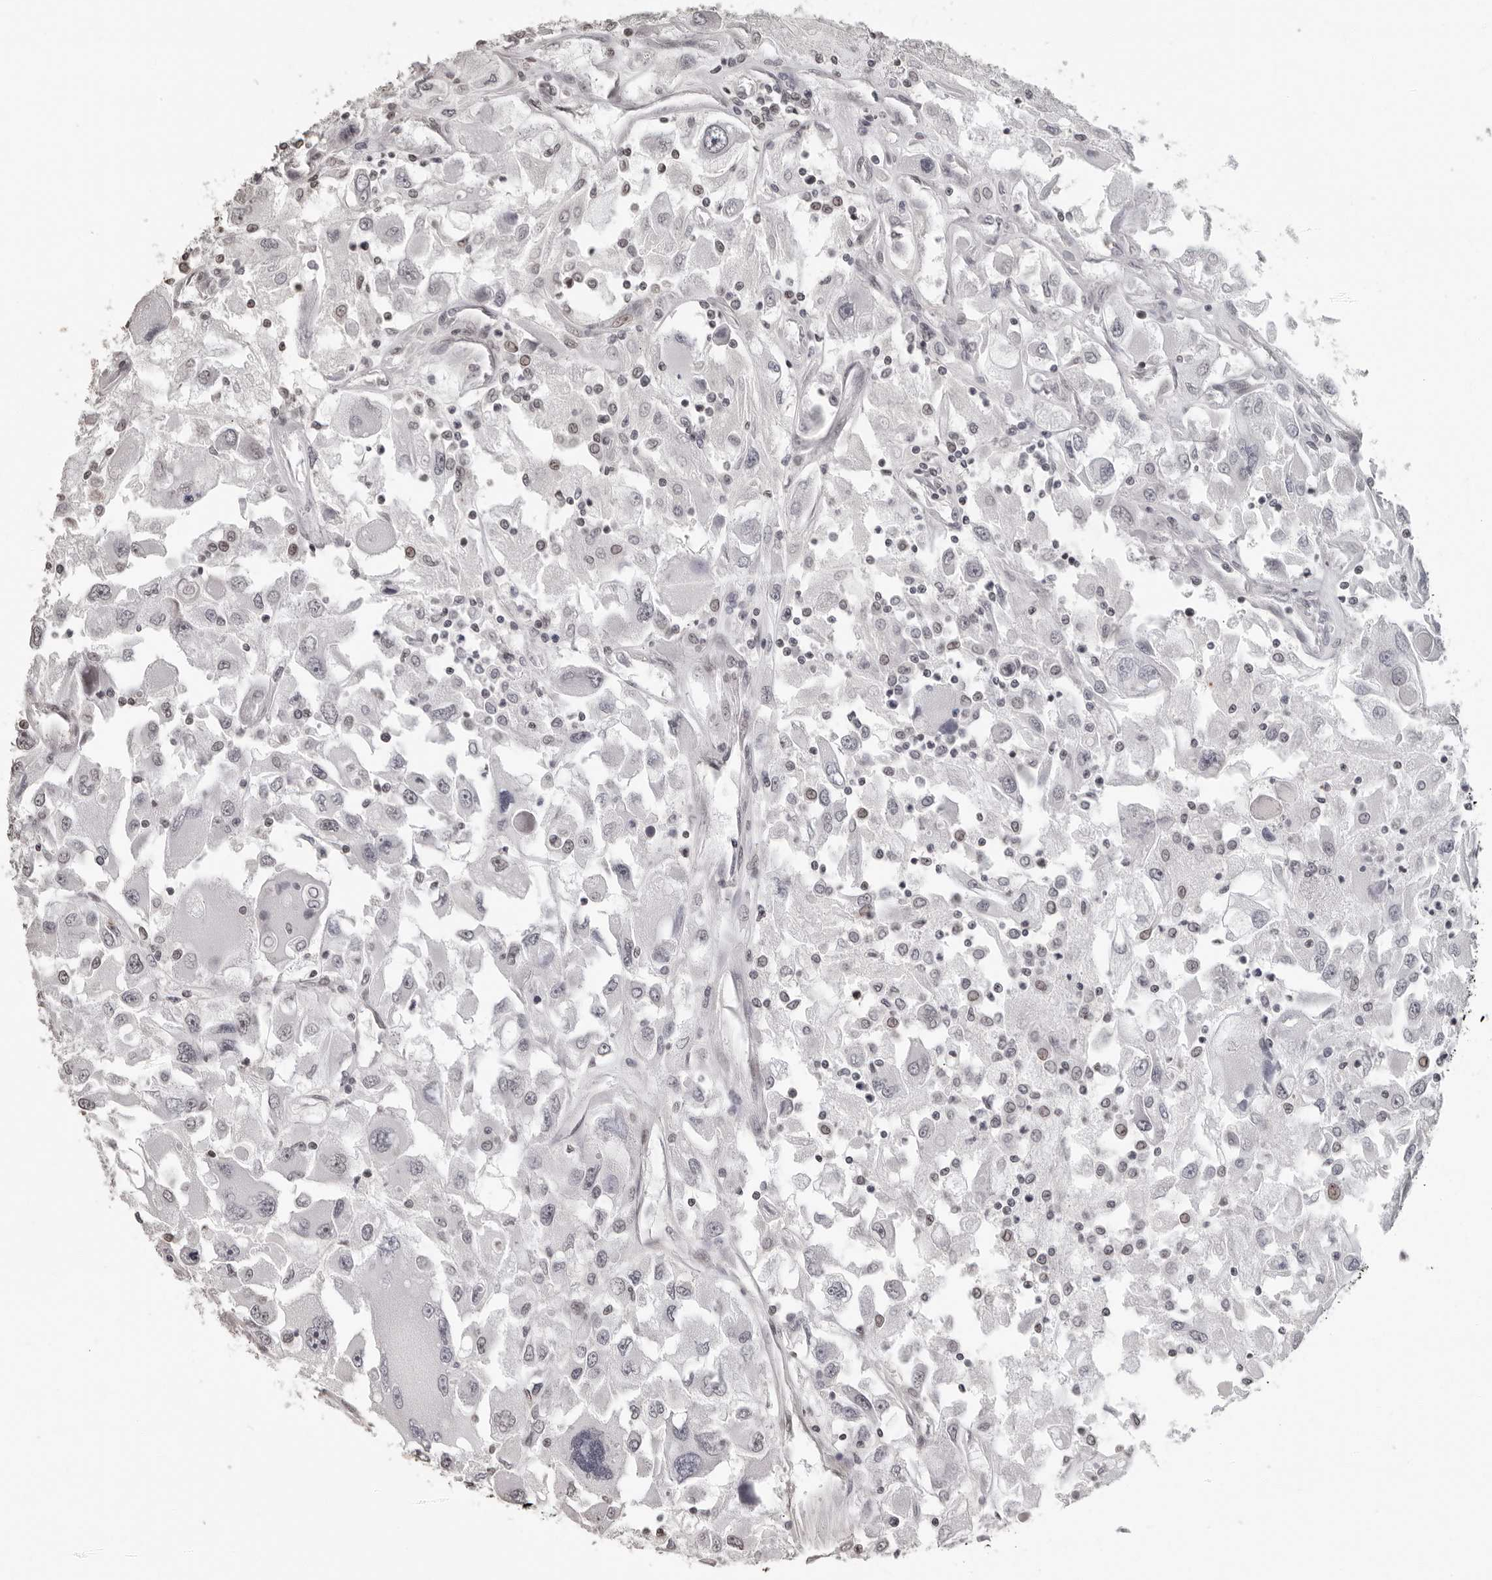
{"staining": {"intensity": "negative", "quantity": "none", "location": "none"}, "tissue": "renal cancer", "cell_type": "Tumor cells", "image_type": "cancer", "snomed": [{"axis": "morphology", "description": "Adenocarcinoma, NOS"}, {"axis": "topography", "description": "Kidney"}], "caption": "This is an immunohistochemistry (IHC) photomicrograph of renal adenocarcinoma. There is no positivity in tumor cells.", "gene": "ORC1", "patient": {"sex": "female", "age": 52}}